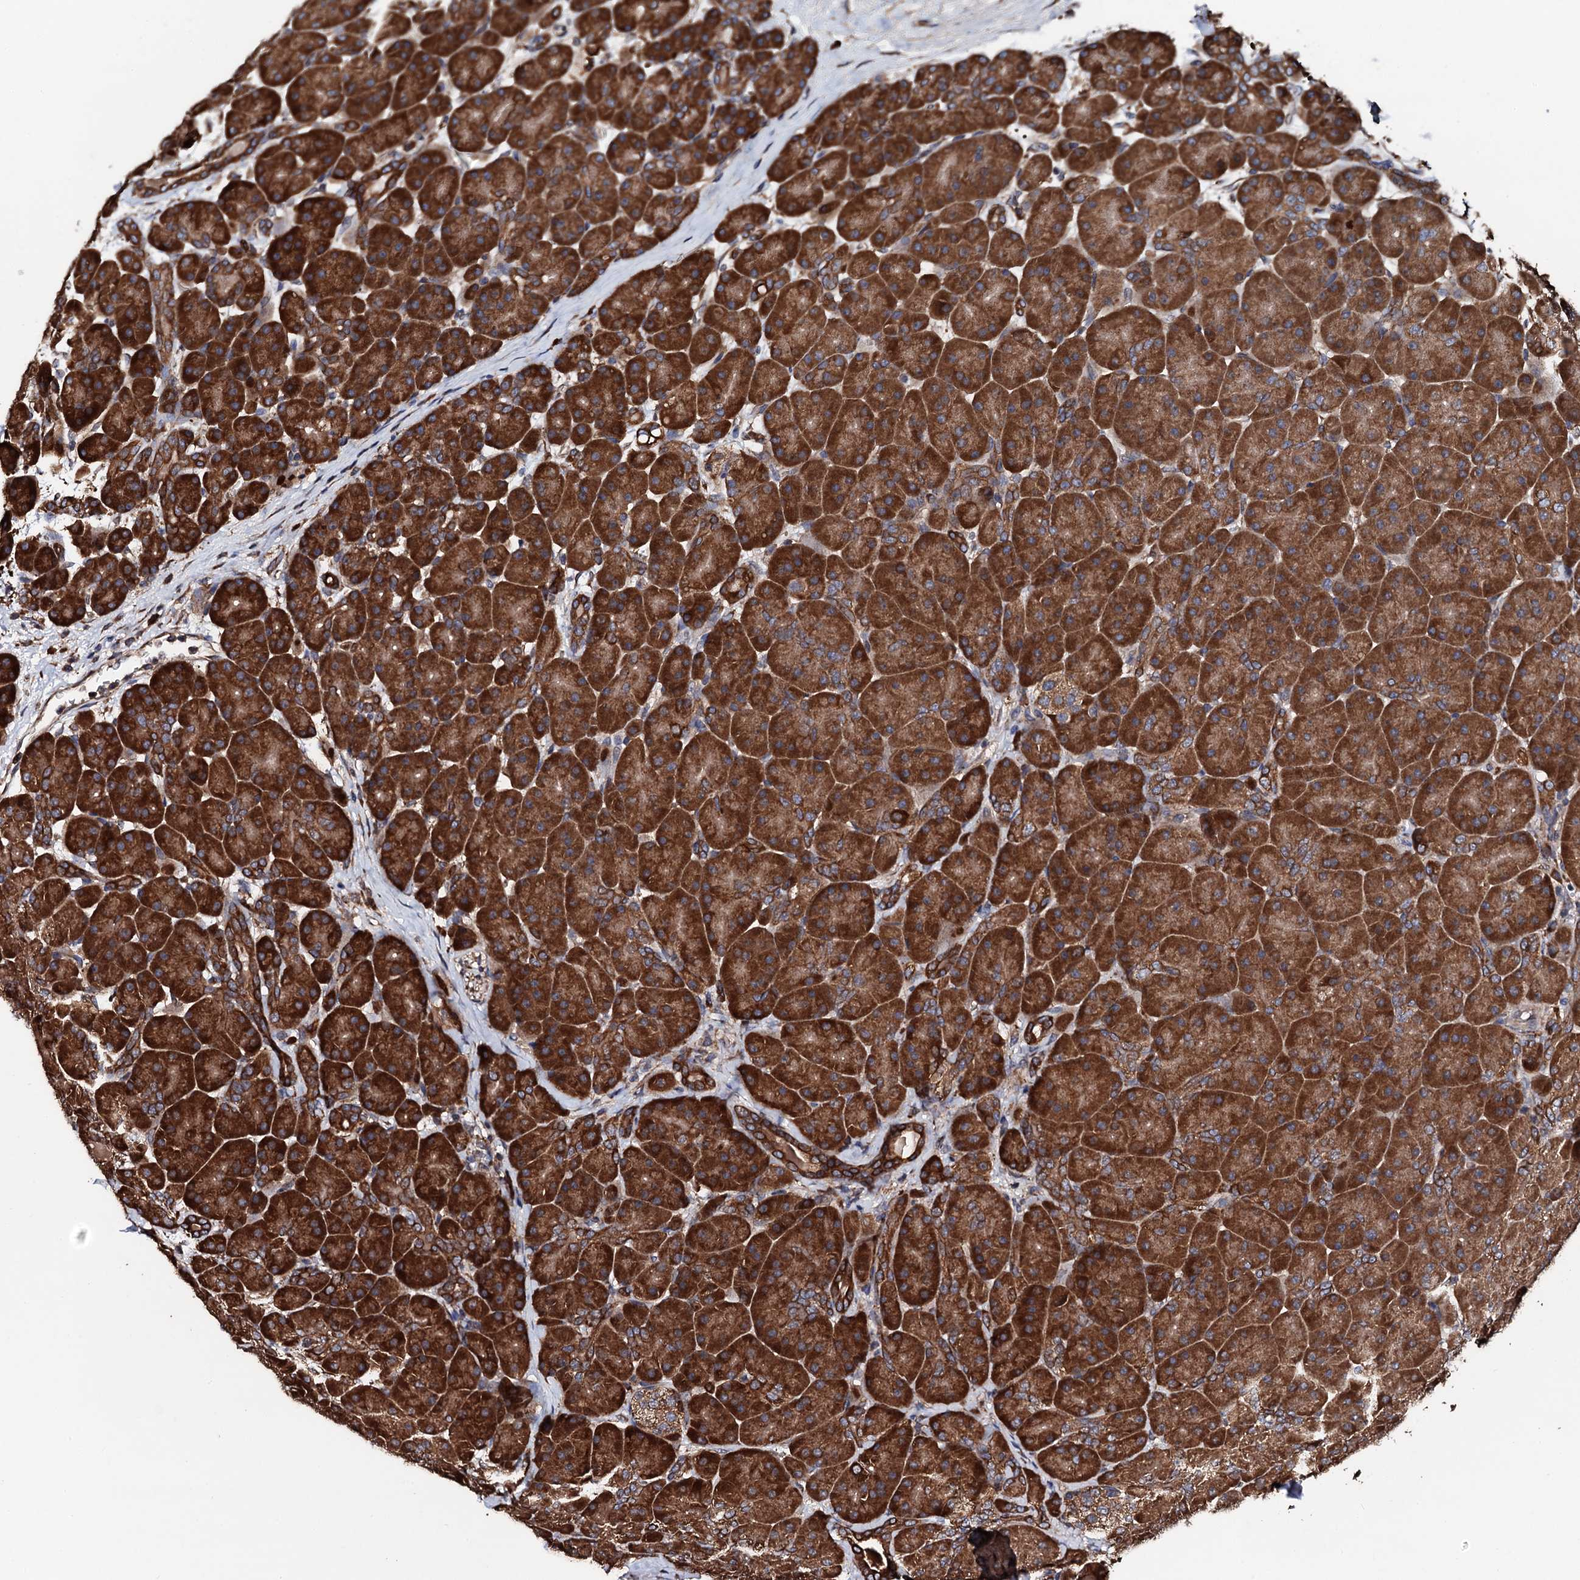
{"staining": {"intensity": "strong", "quantity": ">75%", "location": "cytoplasmic/membranous"}, "tissue": "pancreas", "cell_type": "Exocrine glandular cells", "image_type": "normal", "snomed": [{"axis": "morphology", "description": "Normal tissue, NOS"}, {"axis": "topography", "description": "Pancreas"}], "caption": "Protein expression analysis of normal pancreas reveals strong cytoplasmic/membranous staining in approximately >75% of exocrine glandular cells. (DAB IHC, brown staining for protein, blue staining for nuclei).", "gene": "CKAP5", "patient": {"sex": "male", "age": 66}}